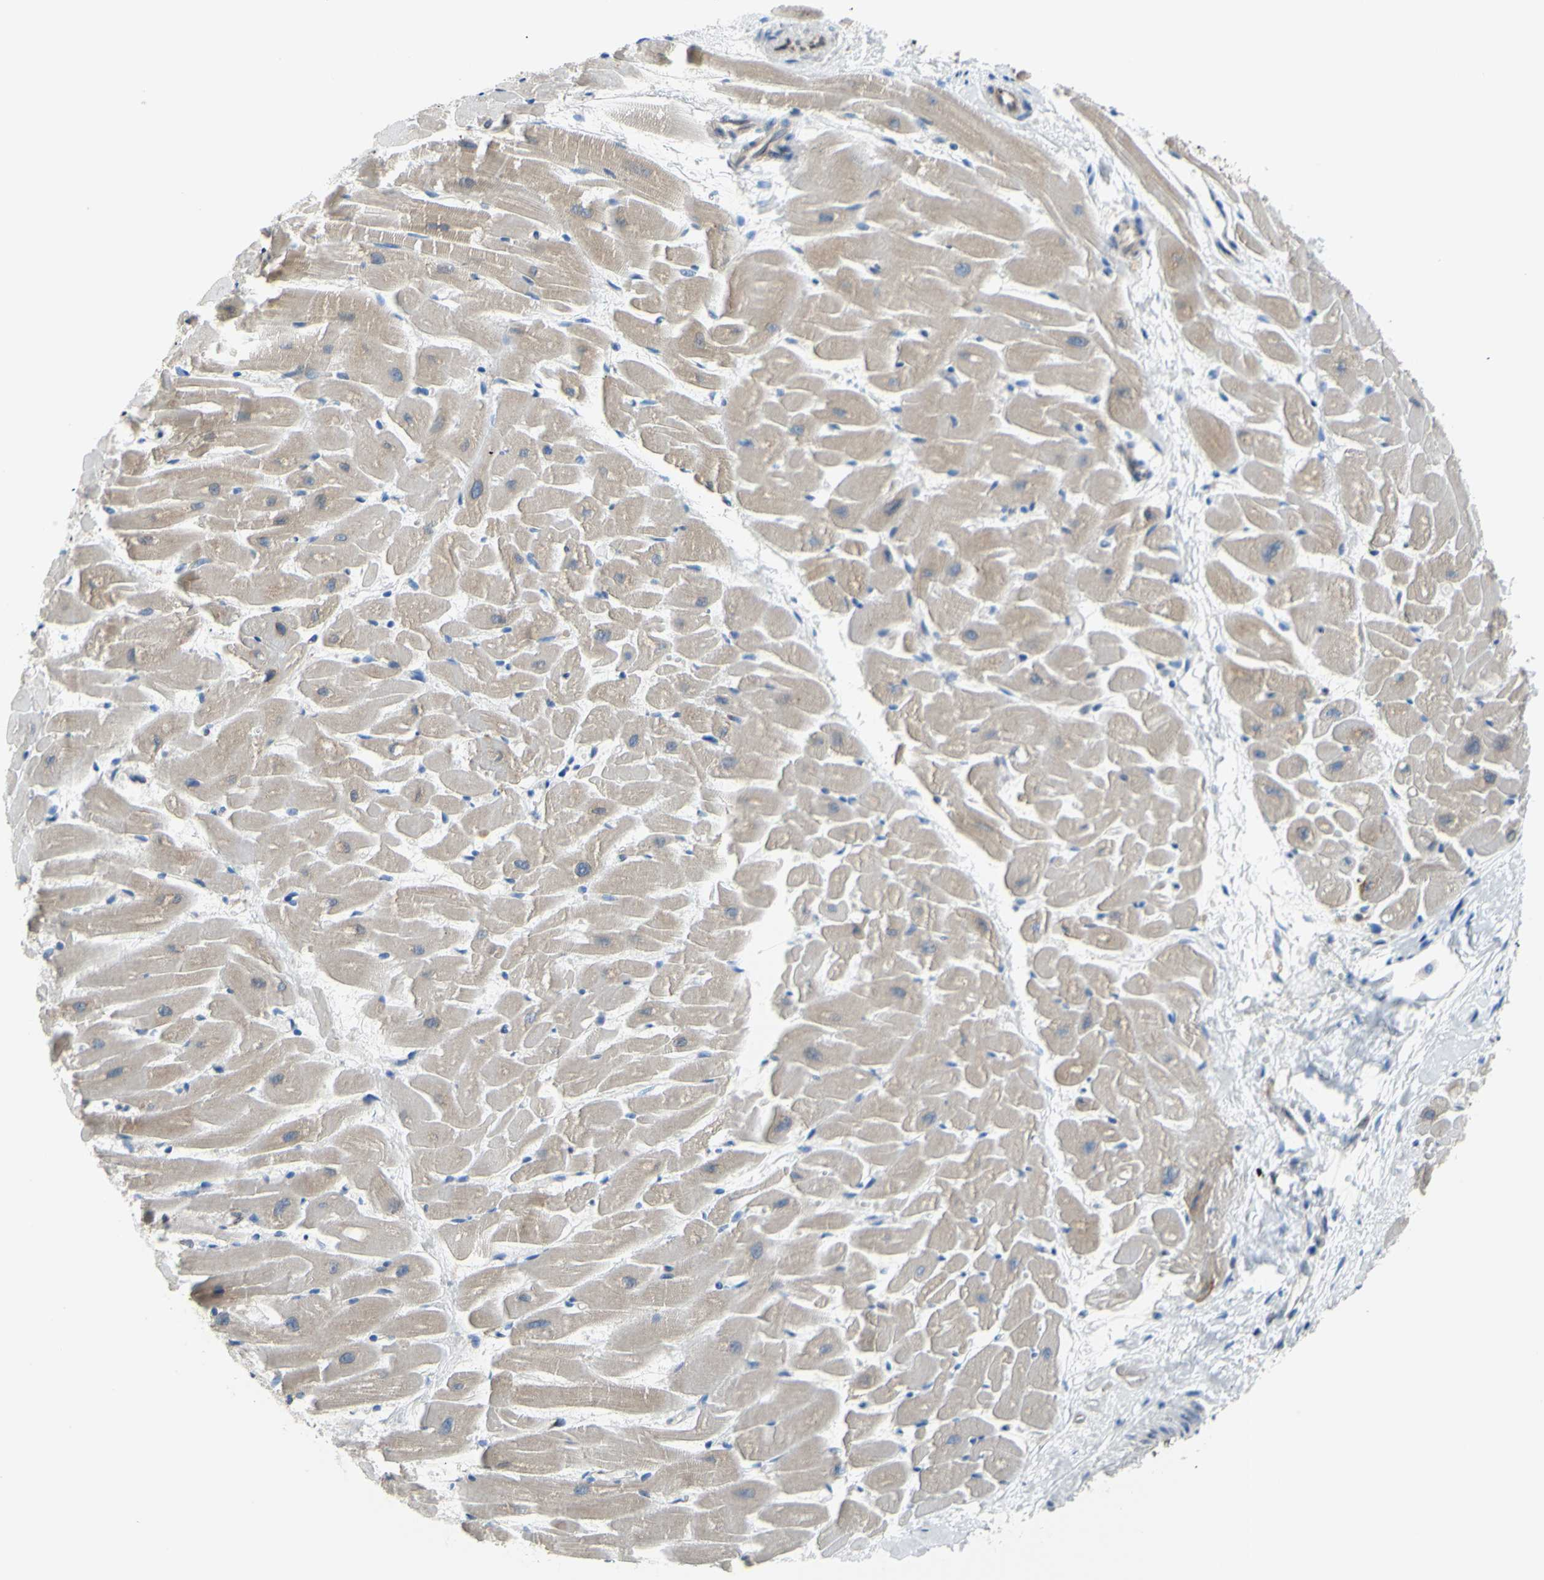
{"staining": {"intensity": "weak", "quantity": "25%-75%", "location": "cytoplasmic/membranous"}, "tissue": "heart muscle", "cell_type": "Cardiomyocytes", "image_type": "normal", "snomed": [{"axis": "morphology", "description": "Normal tissue, NOS"}, {"axis": "topography", "description": "Heart"}], "caption": "A high-resolution image shows immunohistochemistry (IHC) staining of unremarkable heart muscle, which reveals weak cytoplasmic/membranous positivity in approximately 25%-75% of cardiomyocytes. (Brightfield microscopy of DAB IHC at high magnification).", "gene": "MGST2", "patient": {"sex": "female", "age": 19}}